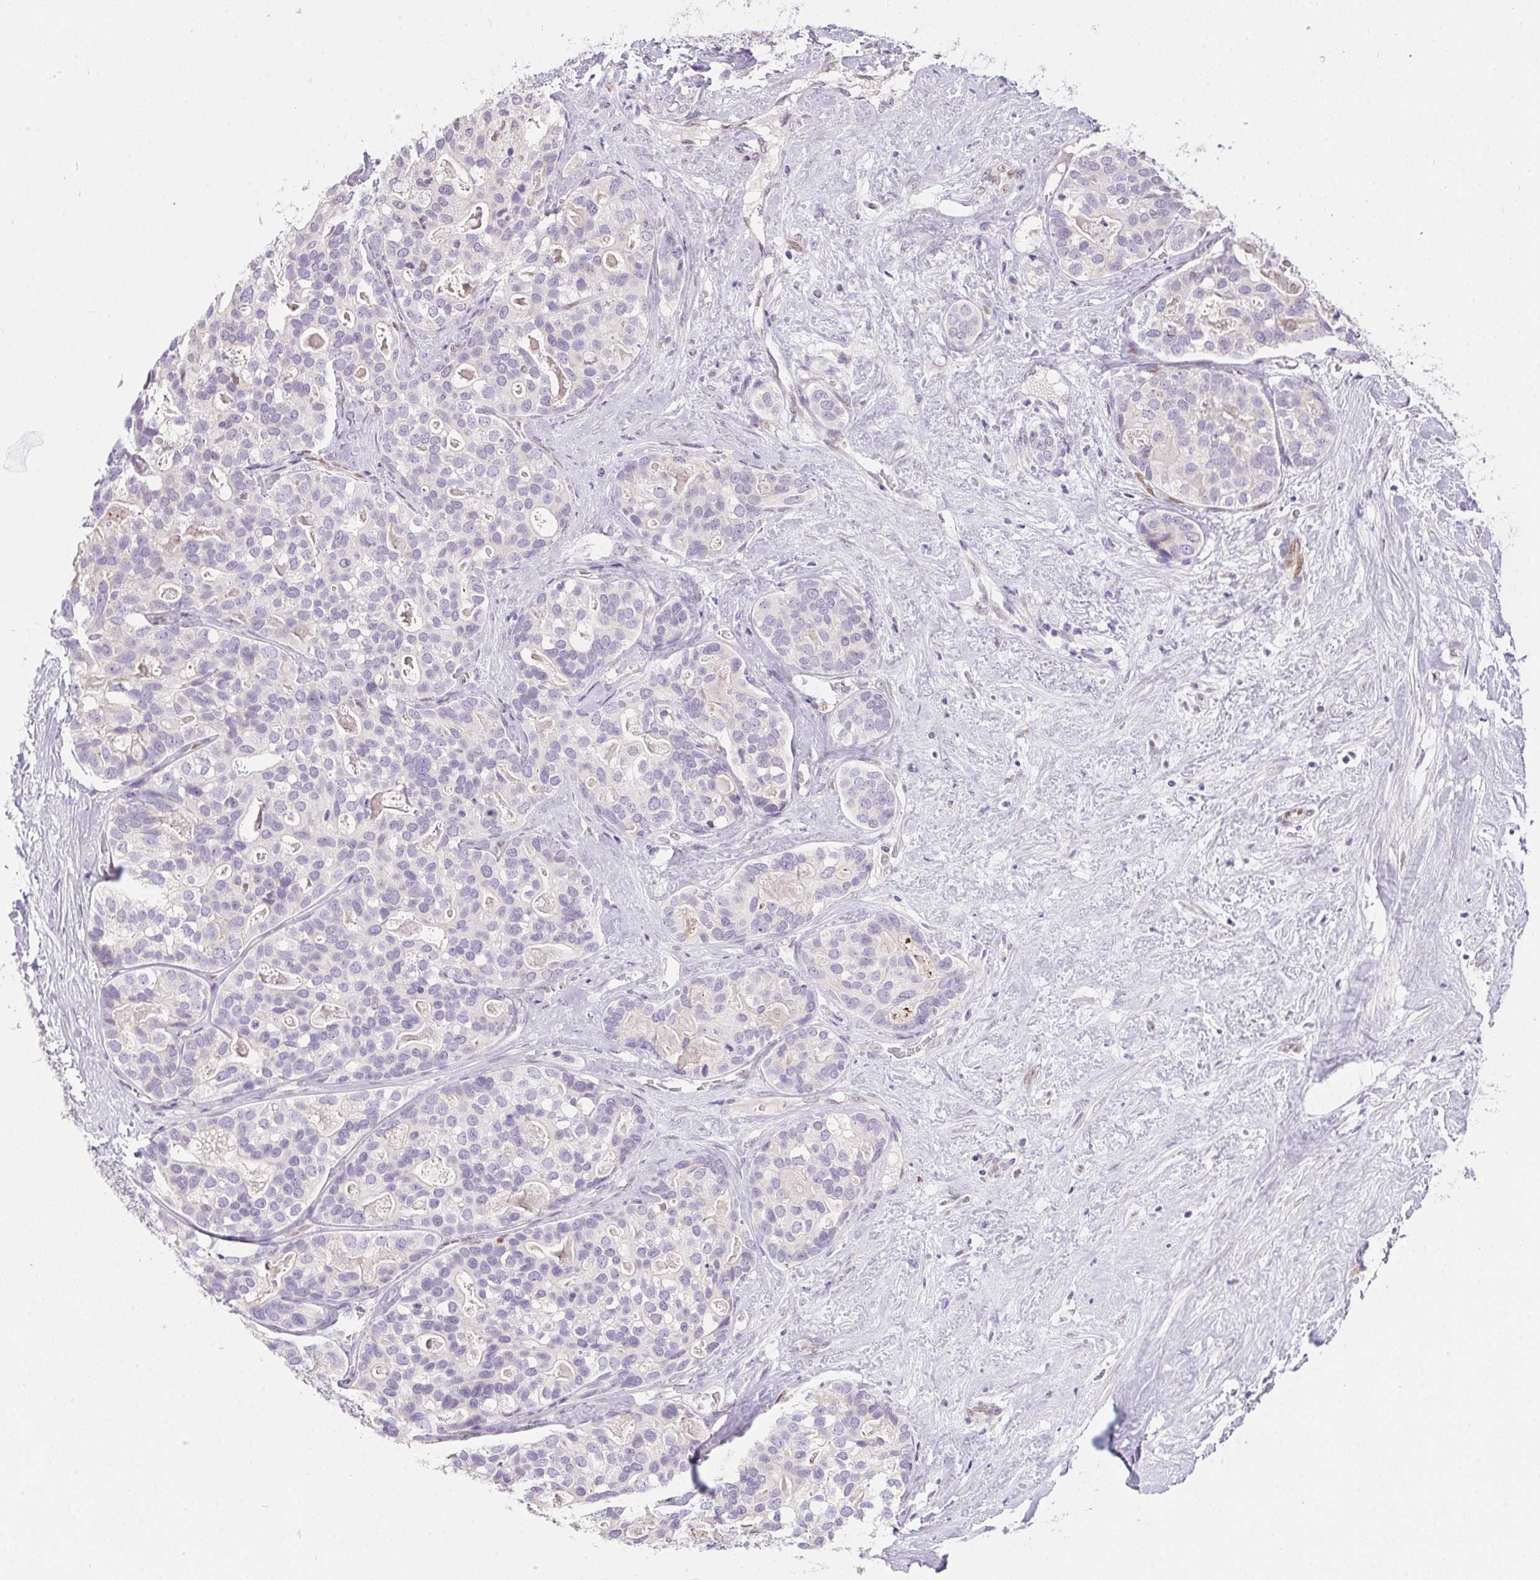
{"staining": {"intensity": "negative", "quantity": "none", "location": "none"}, "tissue": "liver cancer", "cell_type": "Tumor cells", "image_type": "cancer", "snomed": [{"axis": "morphology", "description": "Cholangiocarcinoma"}, {"axis": "topography", "description": "Liver"}], "caption": "The histopathology image shows no staining of tumor cells in liver cancer (cholangiocarcinoma).", "gene": "SP9", "patient": {"sex": "male", "age": 56}}